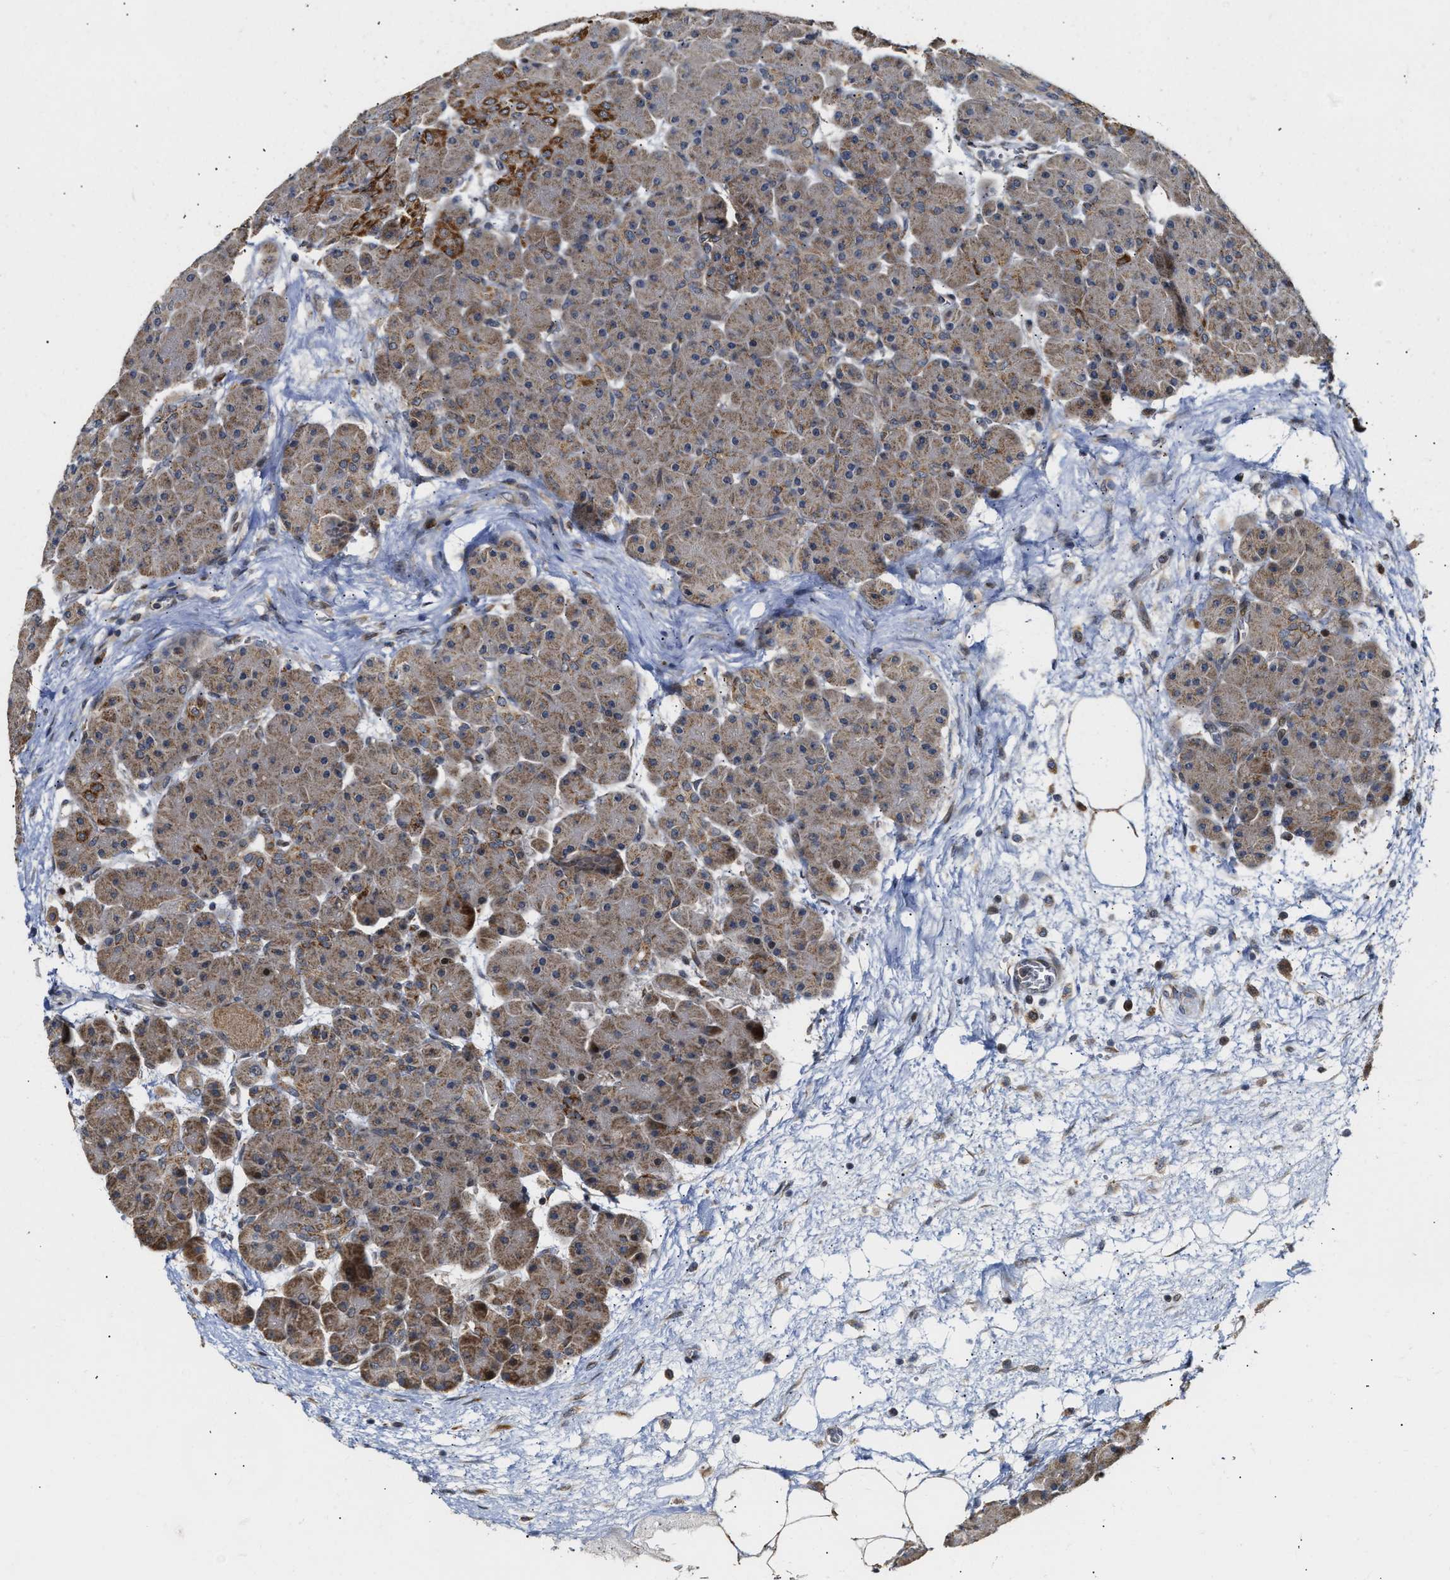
{"staining": {"intensity": "moderate", "quantity": ">75%", "location": "cytoplasmic/membranous"}, "tissue": "pancreas", "cell_type": "Exocrine glandular cells", "image_type": "normal", "snomed": [{"axis": "morphology", "description": "Normal tissue, NOS"}, {"axis": "topography", "description": "Pancreas"}], "caption": "Pancreas was stained to show a protein in brown. There is medium levels of moderate cytoplasmic/membranous positivity in about >75% of exocrine glandular cells. Ihc stains the protein of interest in brown and the nuclei are stained blue.", "gene": "DEPTOR", "patient": {"sex": "male", "age": 66}}